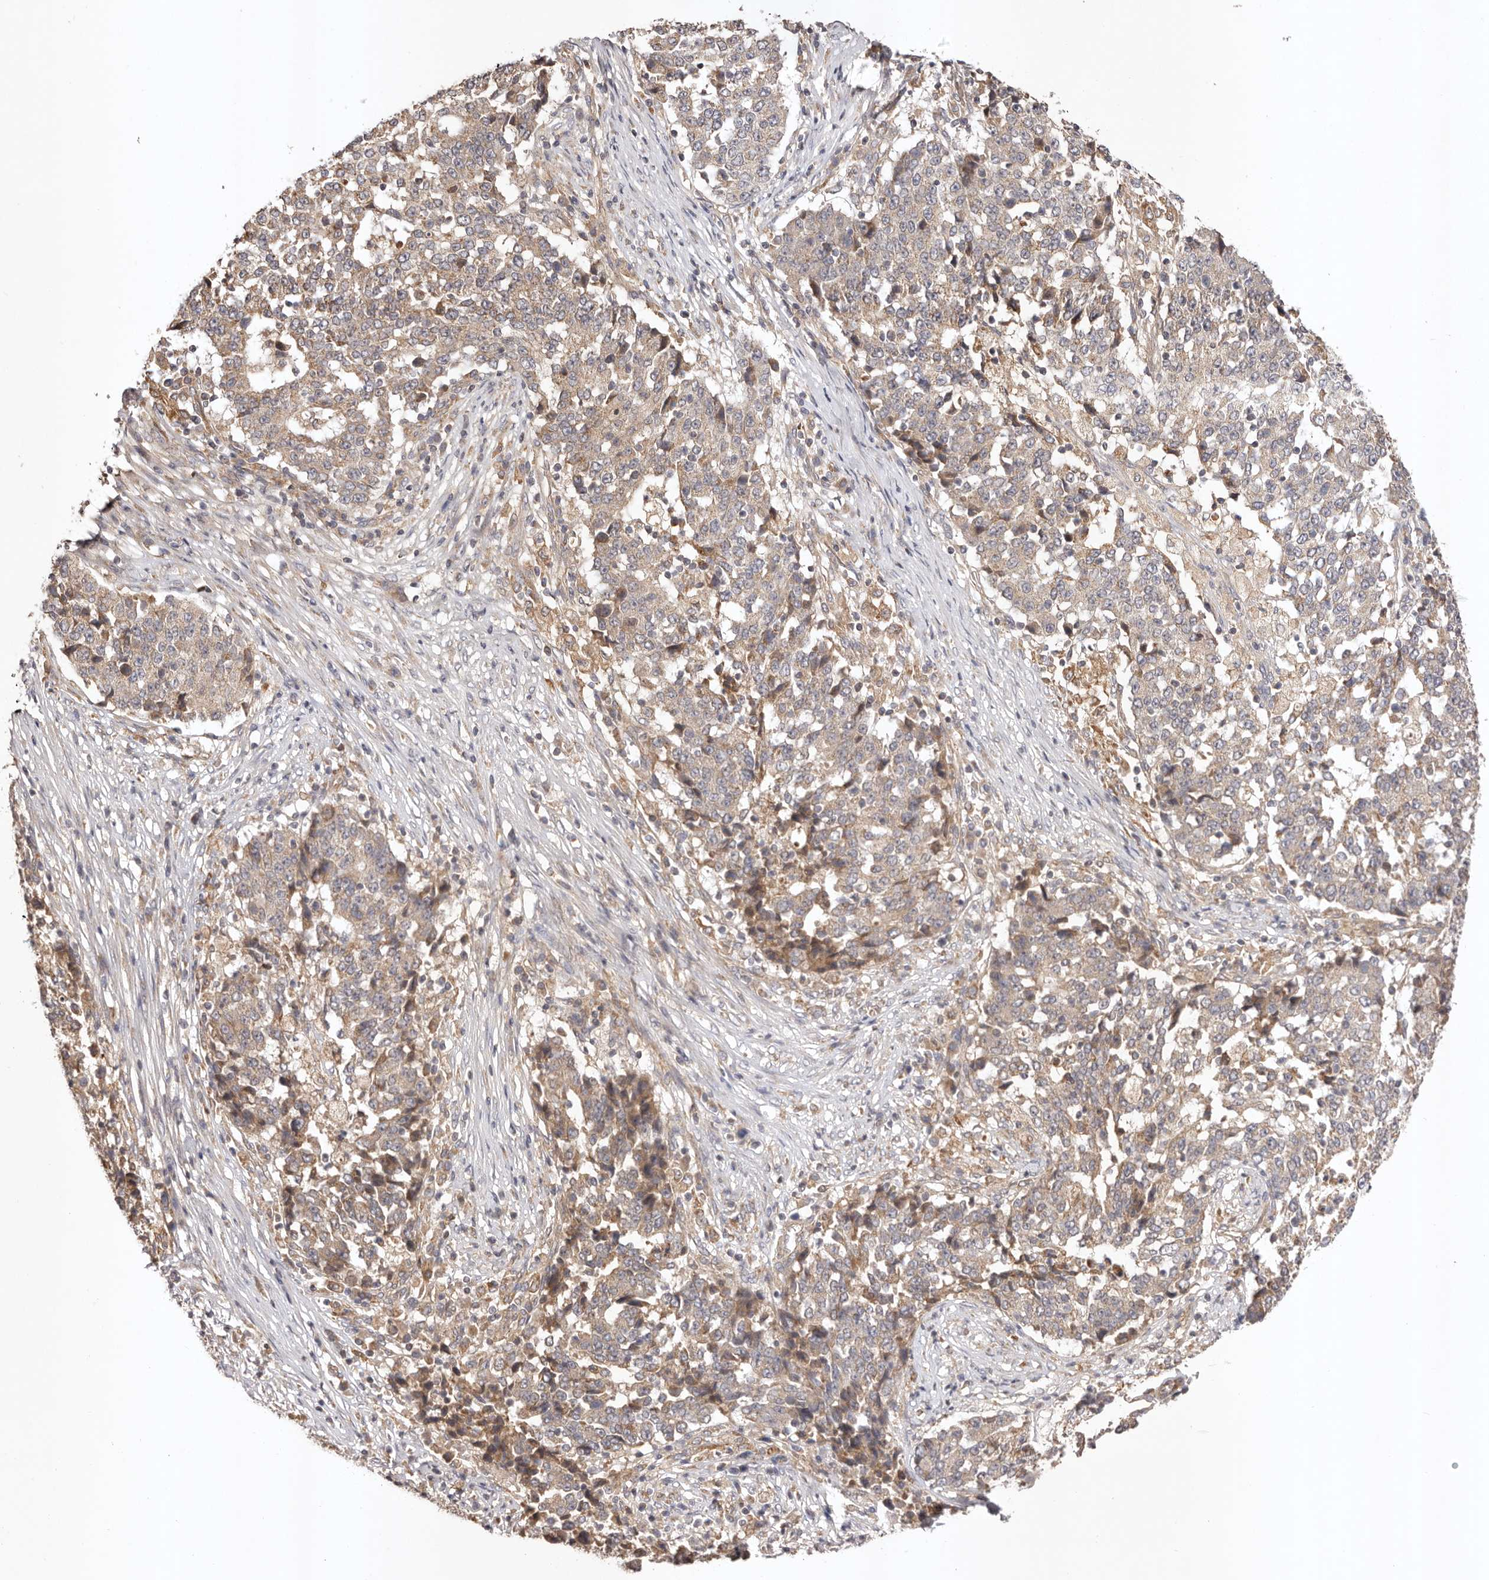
{"staining": {"intensity": "weak", "quantity": "25%-75%", "location": "cytoplasmic/membranous"}, "tissue": "stomach cancer", "cell_type": "Tumor cells", "image_type": "cancer", "snomed": [{"axis": "morphology", "description": "Adenocarcinoma, NOS"}, {"axis": "topography", "description": "Stomach"}], "caption": "This micrograph reveals immunohistochemistry (IHC) staining of adenocarcinoma (stomach), with low weak cytoplasmic/membranous positivity in about 25%-75% of tumor cells.", "gene": "UBR2", "patient": {"sex": "male", "age": 59}}